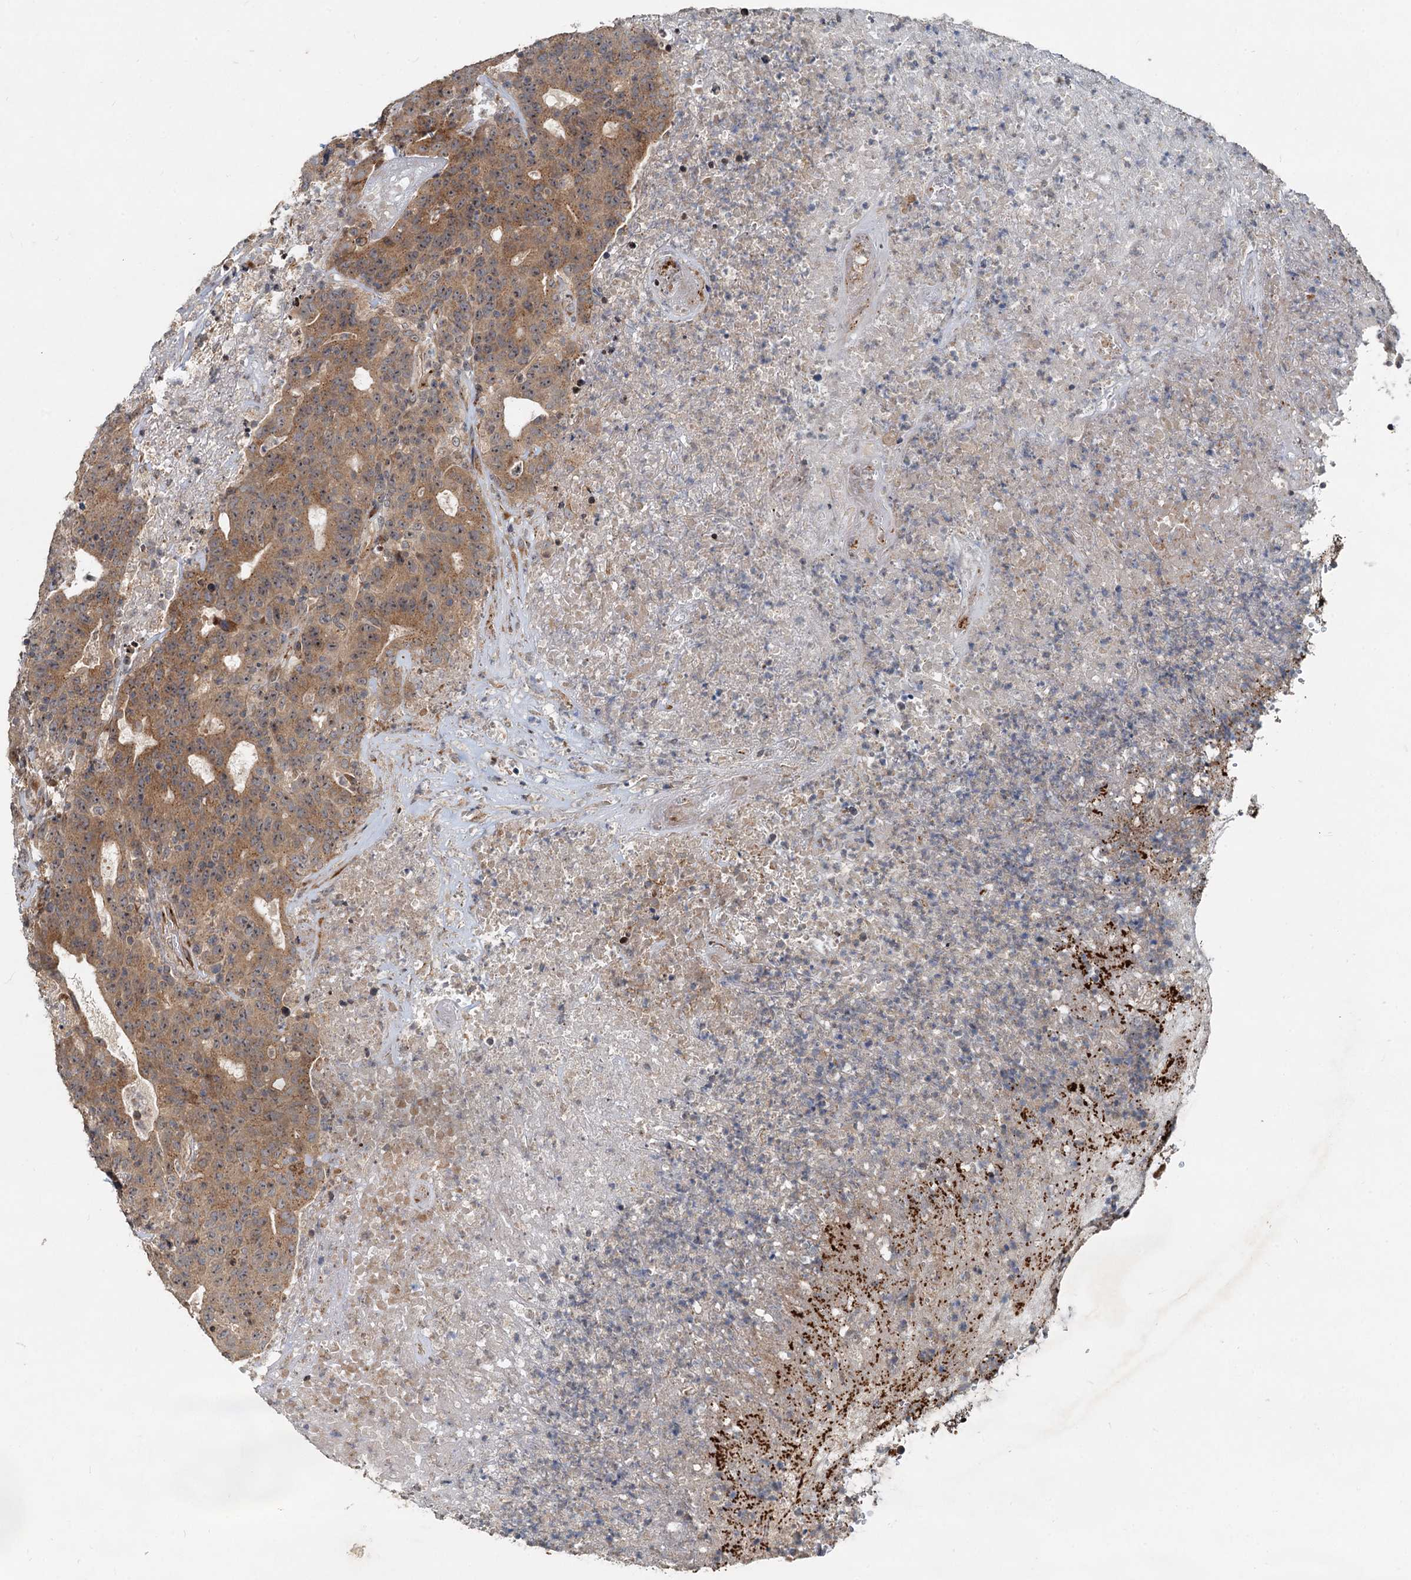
{"staining": {"intensity": "moderate", "quantity": ">75%", "location": "cytoplasmic/membranous"}, "tissue": "colorectal cancer", "cell_type": "Tumor cells", "image_type": "cancer", "snomed": [{"axis": "morphology", "description": "Adenocarcinoma, NOS"}, {"axis": "topography", "description": "Colon"}], "caption": "This micrograph reveals immunohistochemistry staining of human colorectal cancer (adenocarcinoma), with medium moderate cytoplasmic/membranous positivity in approximately >75% of tumor cells.", "gene": "CEP68", "patient": {"sex": "female", "age": 75}}